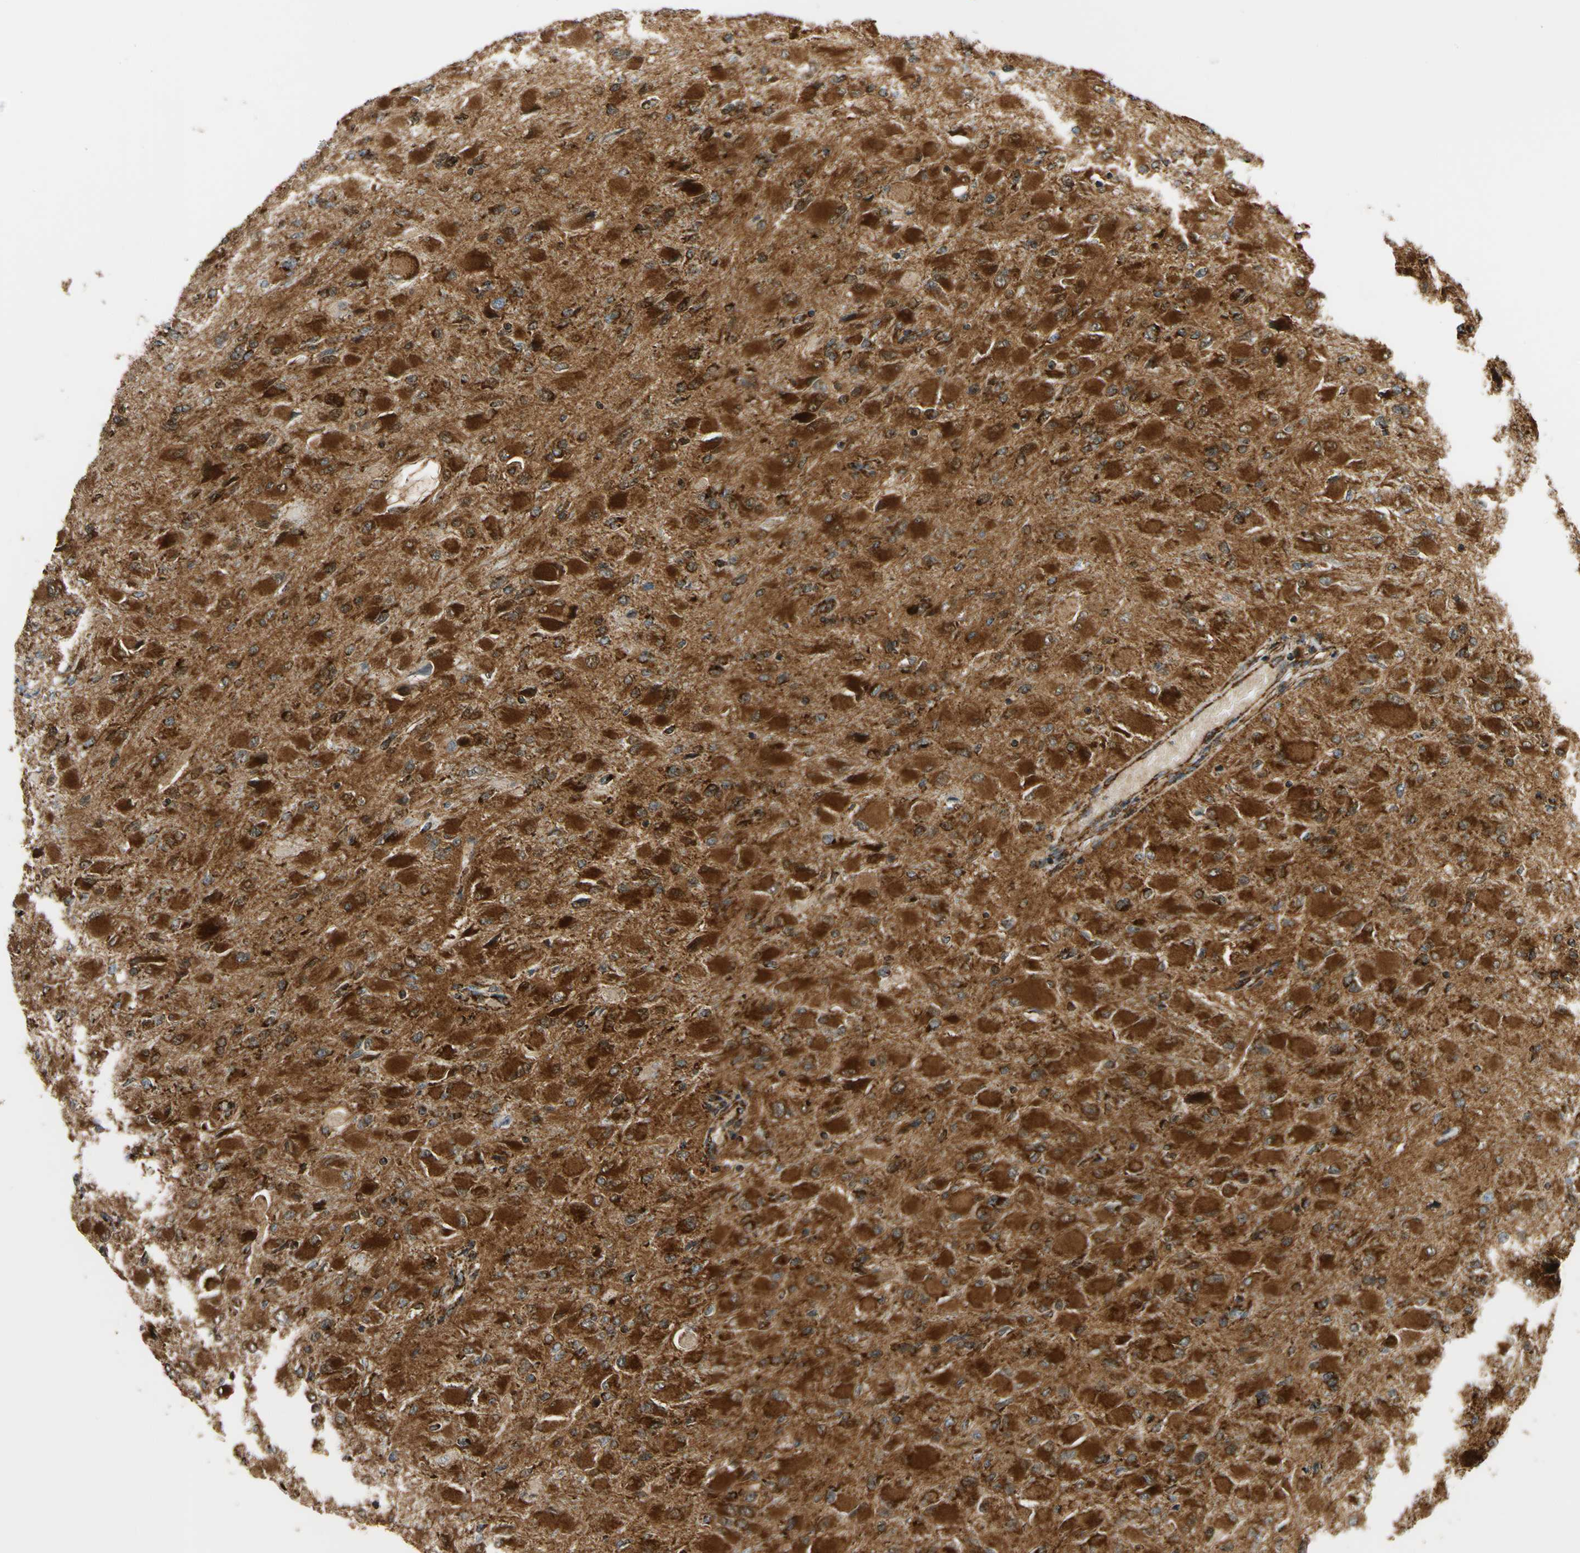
{"staining": {"intensity": "strong", "quantity": ">75%", "location": "cytoplasmic/membranous"}, "tissue": "glioma", "cell_type": "Tumor cells", "image_type": "cancer", "snomed": [{"axis": "morphology", "description": "Glioma, malignant, High grade"}, {"axis": "topography", "description": "Cerebral cortex"}], "caption": "Protein staining of glioma tissue demonstrates strong cytoplasmic/membranous staining in about >75% of tumor cells.", "gene": "MAVS", "patient": {"sex": "female", "age": 36}}